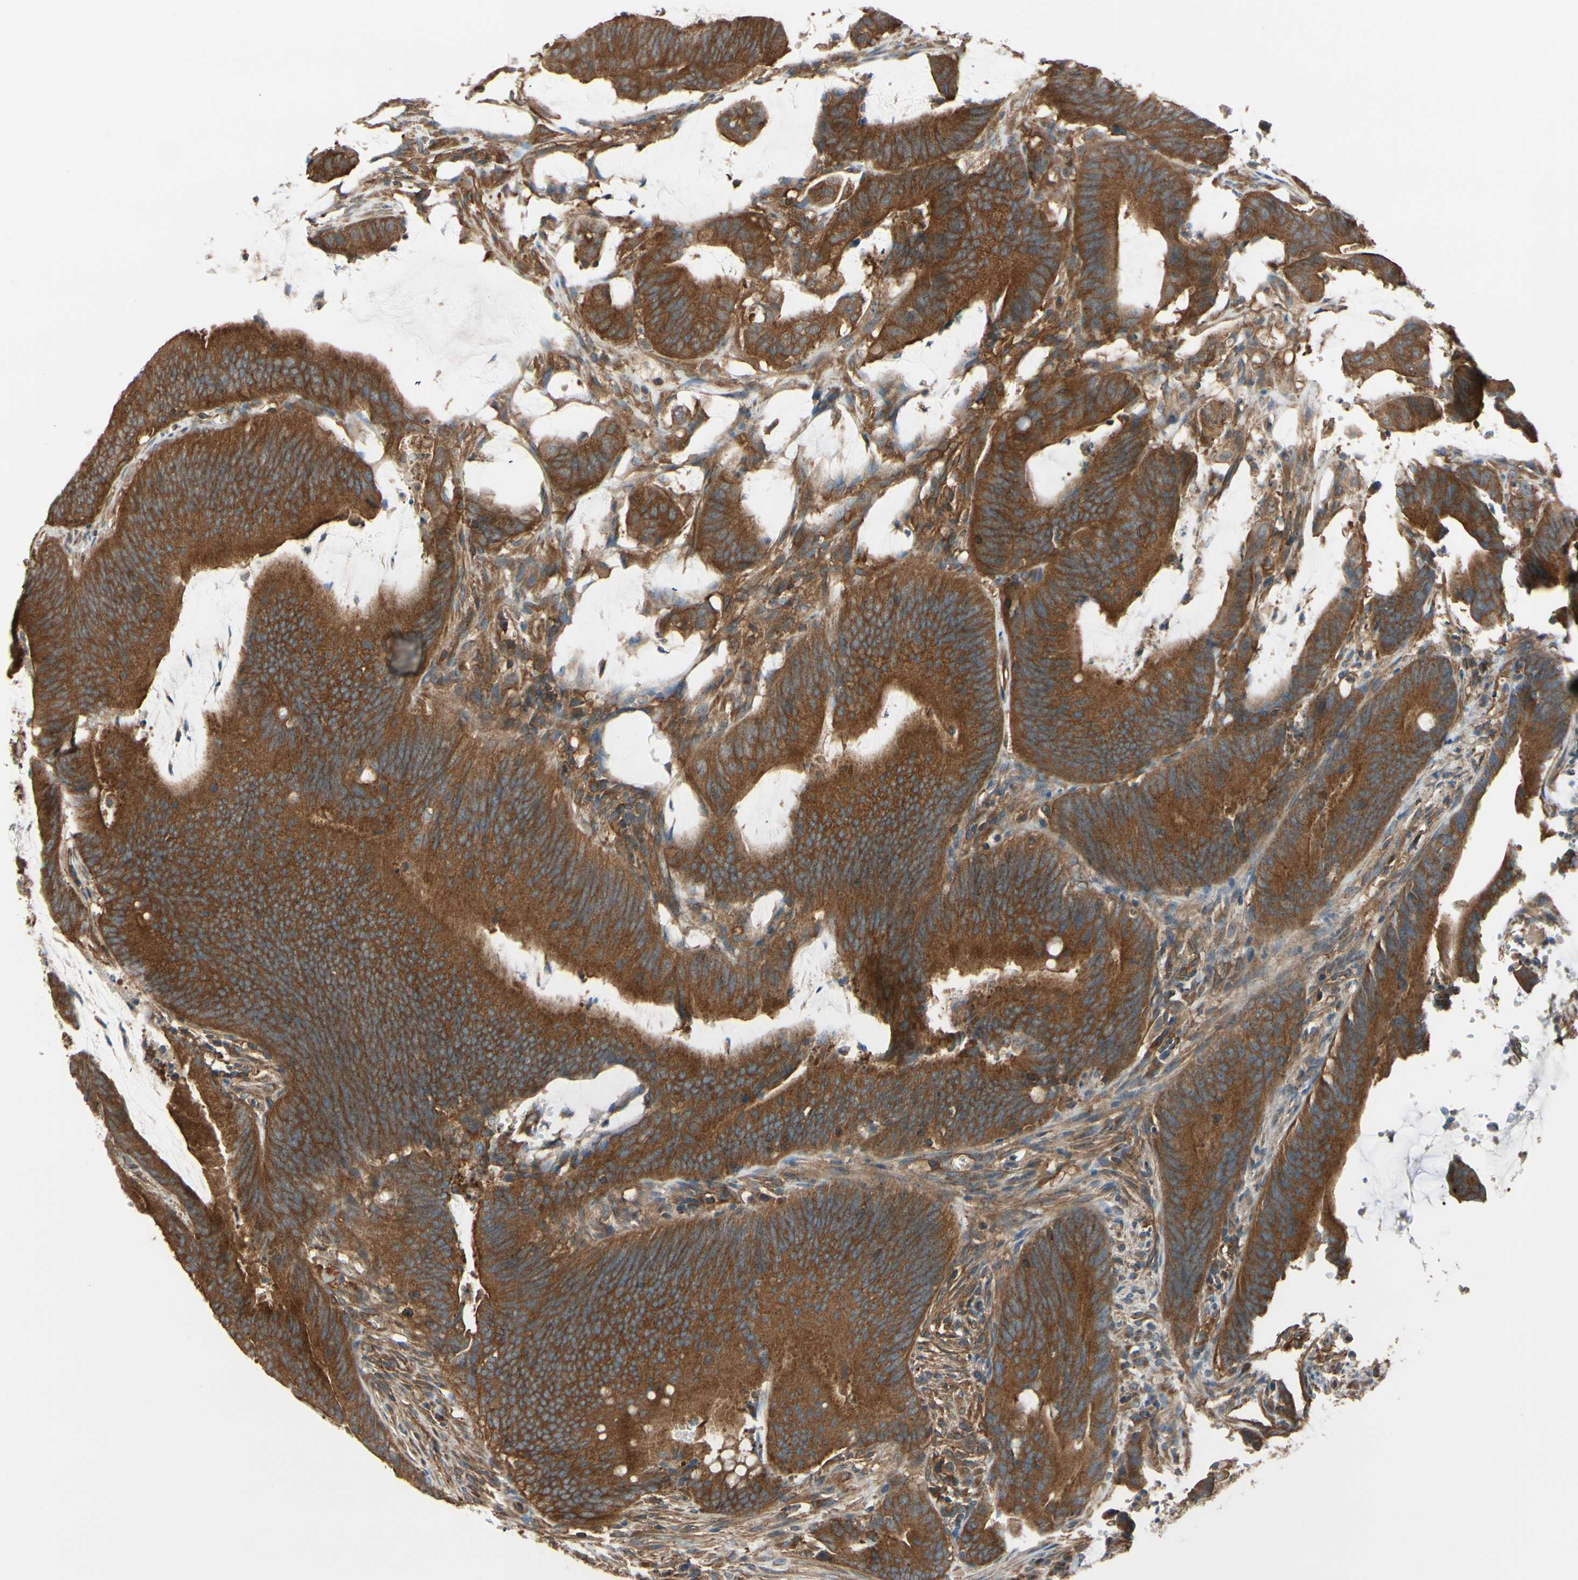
{"staining": {"intensity": "strong", "quantity": ">75%", "location": "cytoplasmic/membranous"}, "tissue": "colorectal cancer", "cell_type": "Tumor cells", "image_type": "cancer", "snomed": [{"axis": "morphology", "description": "Adenocarcinoma, NOS"}, {"axis": "topography", "description": "Rectum"}], "caption": "Immunohistochemical staining of human colorectal cancer (adenocarcinoma) demonstrates high levels of strong cytoplasmic/membranous staining in approximately >75% of tumor cells.", "gene": "EPS15", "patient": {"sex": "female", "age": 66}}